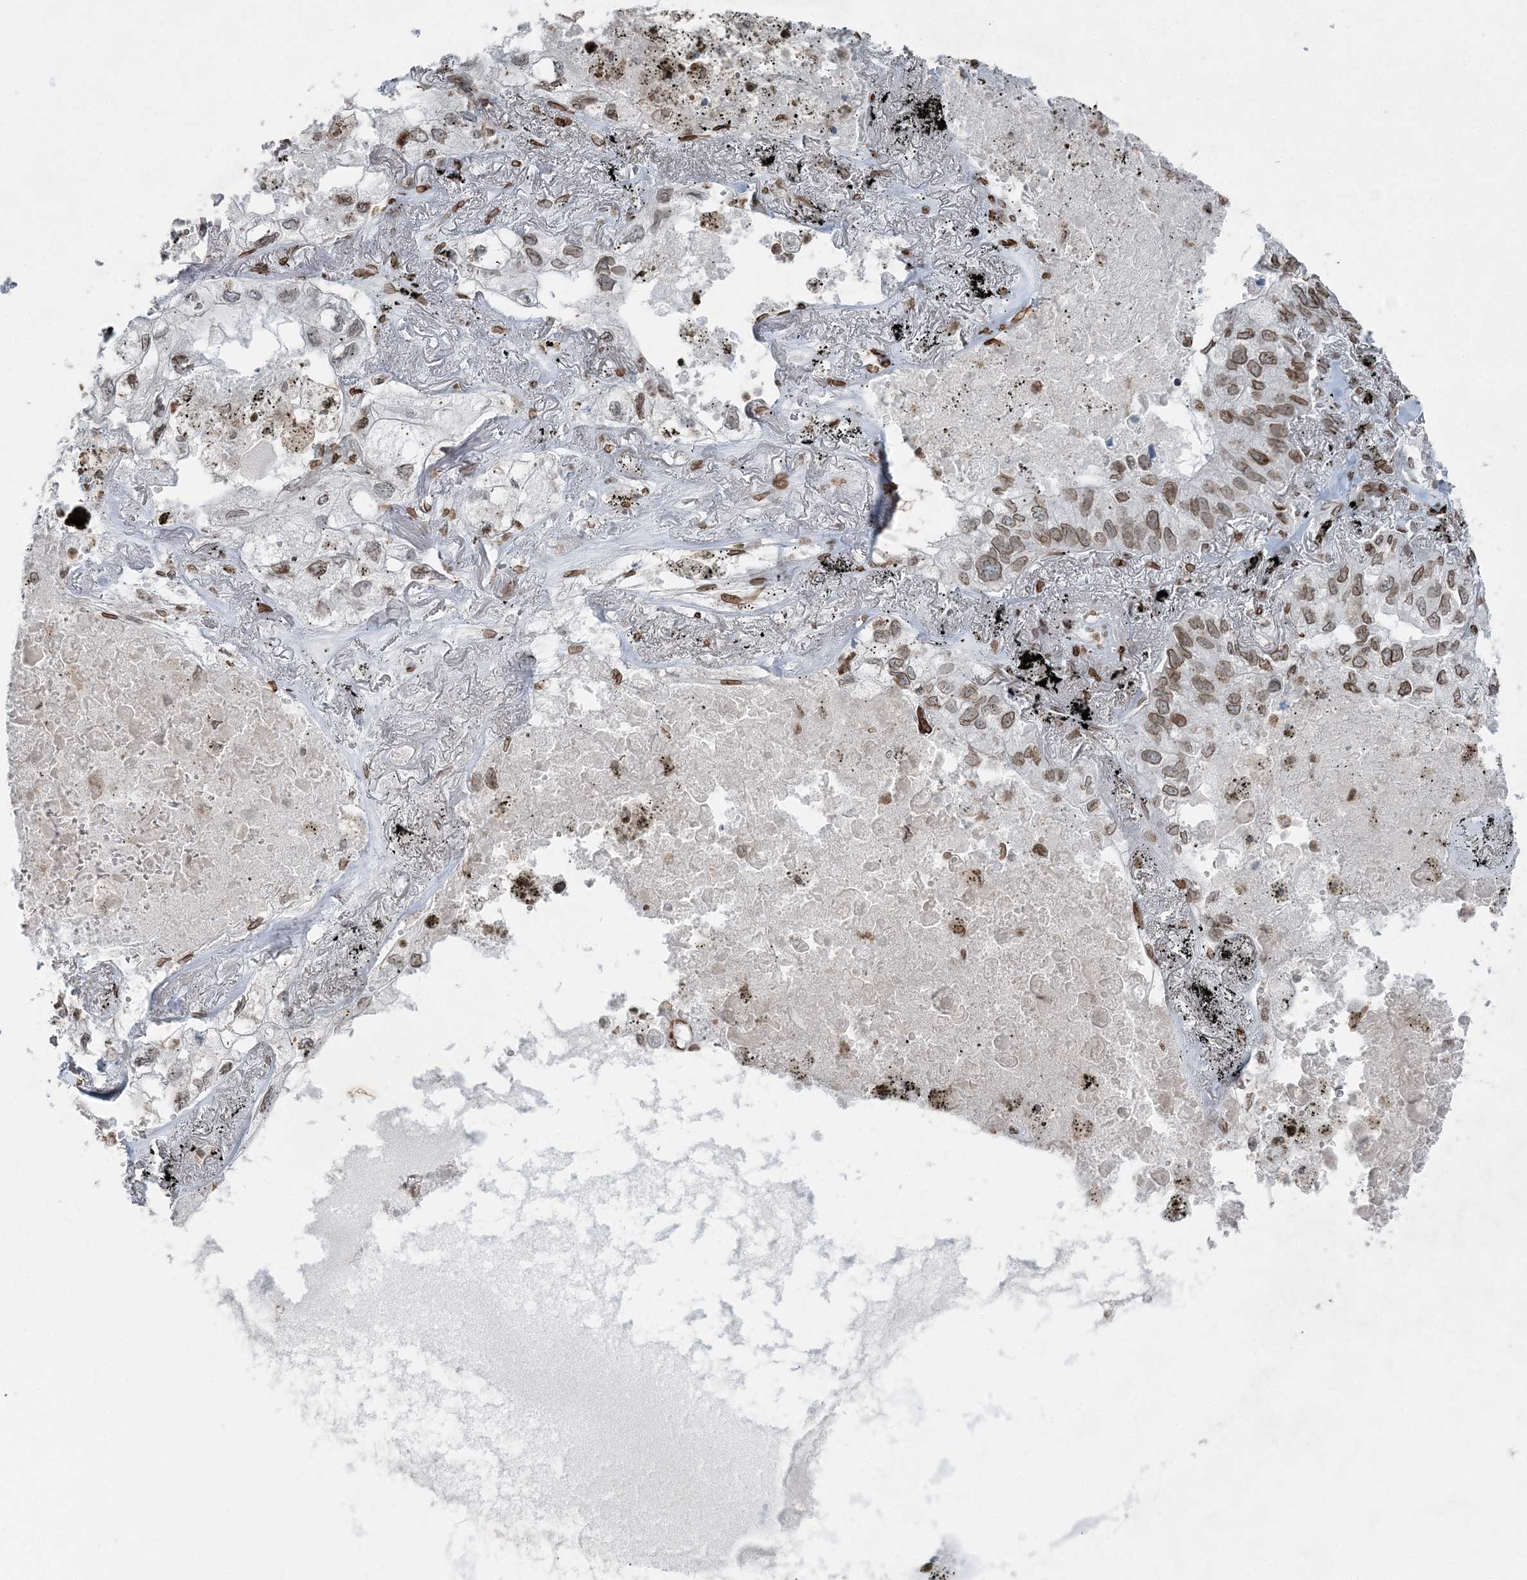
{"staining": {"intensity": "moderate", "quantity": "25%-75%", "location": "cytoplasmic/membranous,nuclear"}, "tissue": "lung cancer", "cell_type": "Tumor cells", "image_type": "cancer", "snomed": [{"axis": "morphology", "description": "Adenocarcinoma, NOS"}, {"axis": "topography", "description": "Lung"}], "caption": "This is a photomicrograph of IHC staining of lung cancer (adenocarcinoma), which shows moderate staining in the cytoplasmic/membranous and nuclear of tumor cells.", "gene": "GJD4", "patient": {"sex": "male", "age": 65}}